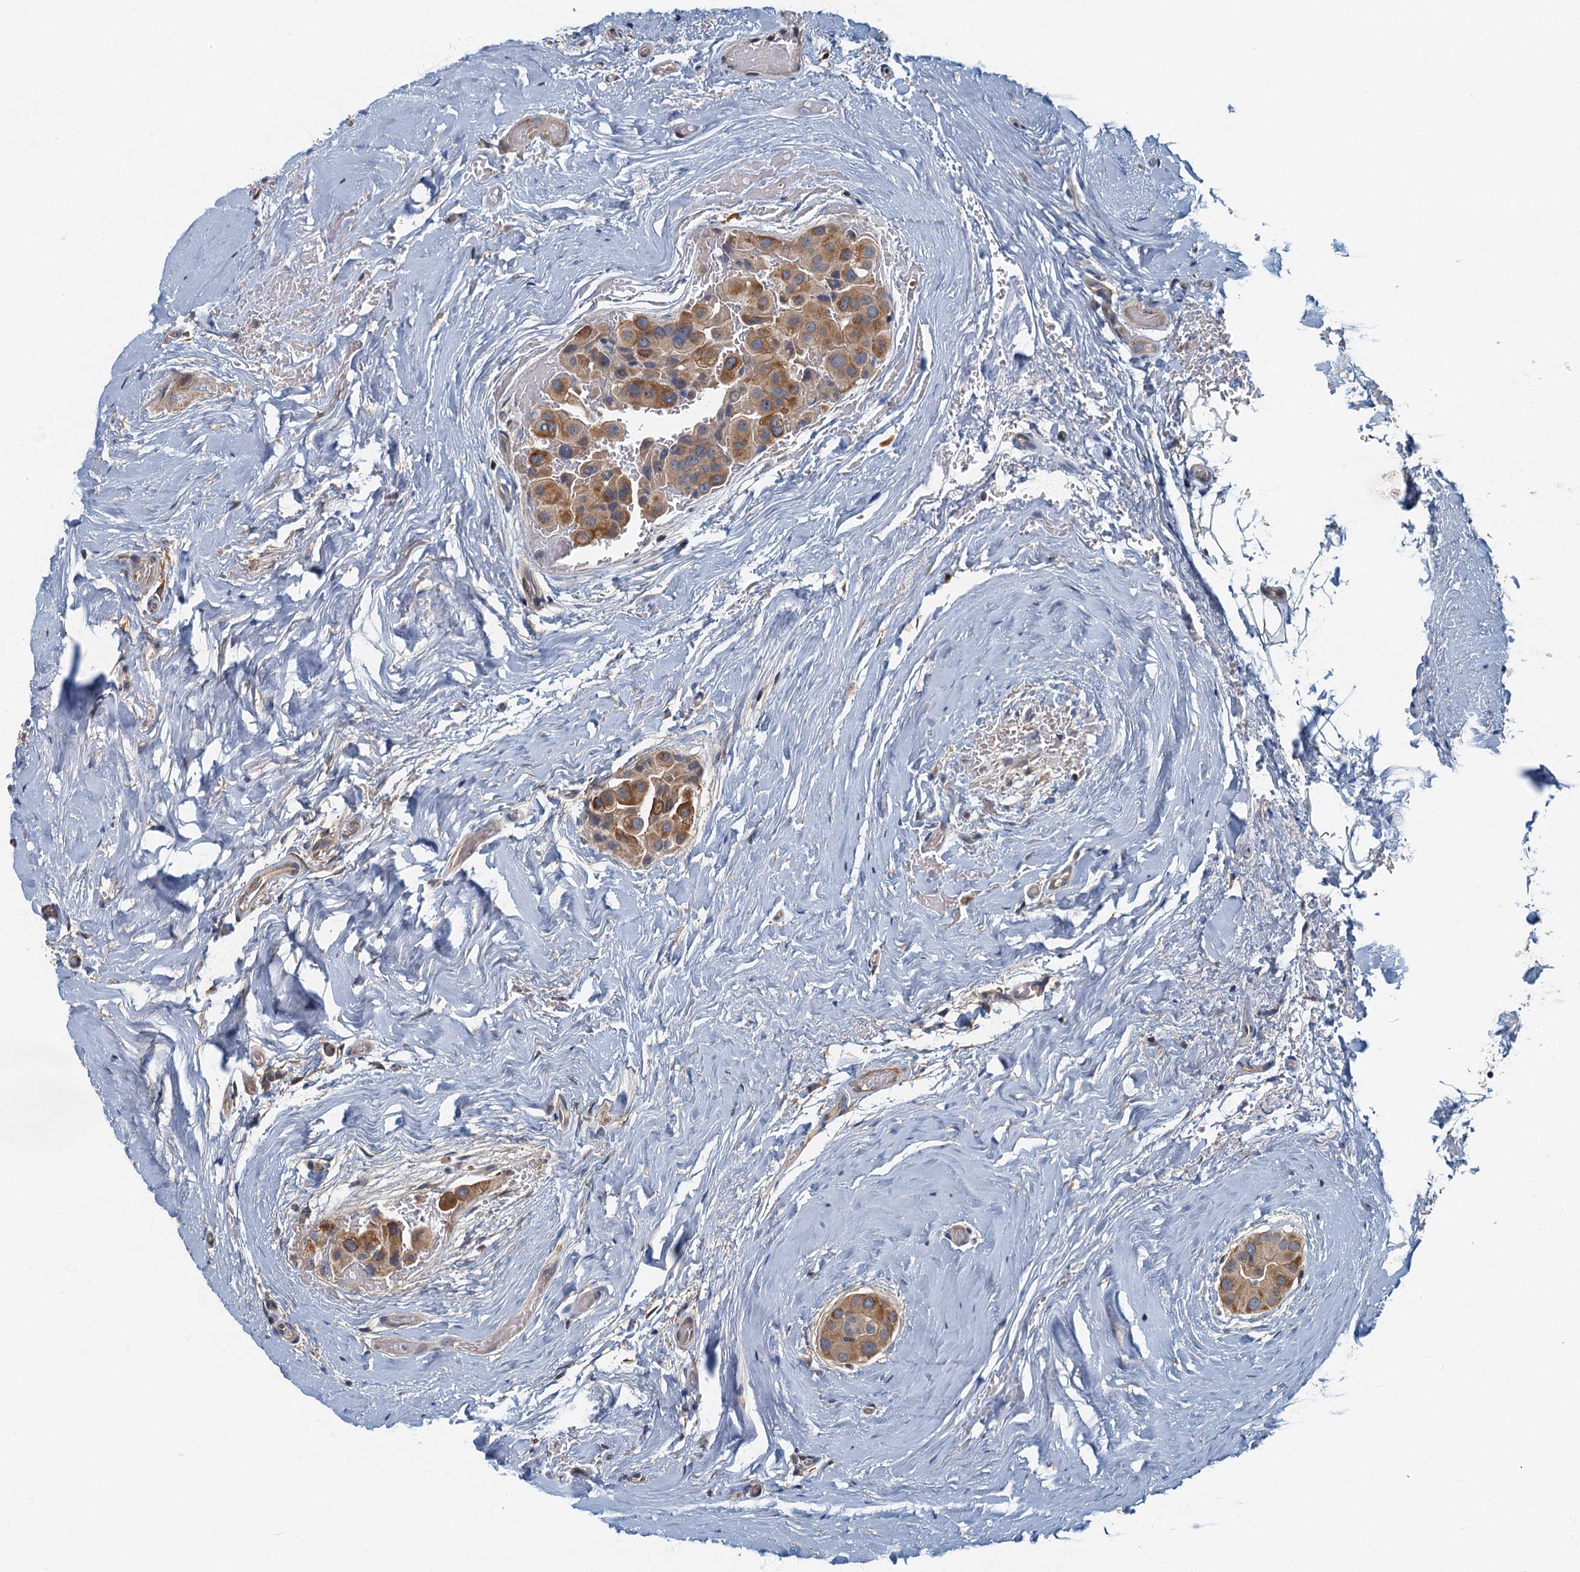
{"staining": {"intensity": "moderate", "quantity": "25%-75%", "location": "cytoplasmic/membranous"}, "tissue": "thyroid cancer", "cell_type": "Tumor cells", "image_type": "cancer", "snomed": [{"axis": "morphology", "description": "Papillary adenocarcinoma, NOS"}, {"axis": "topography", "description": "Thyroid gland"}], "caption": "Papillary adenocarcinoma (thyroid) stained for a protein displays moderate cytoplasmic/membranous positivity in tumor cells.", "gene": "CKAP2L", "patient": {"sex": "male", "age": 33}}